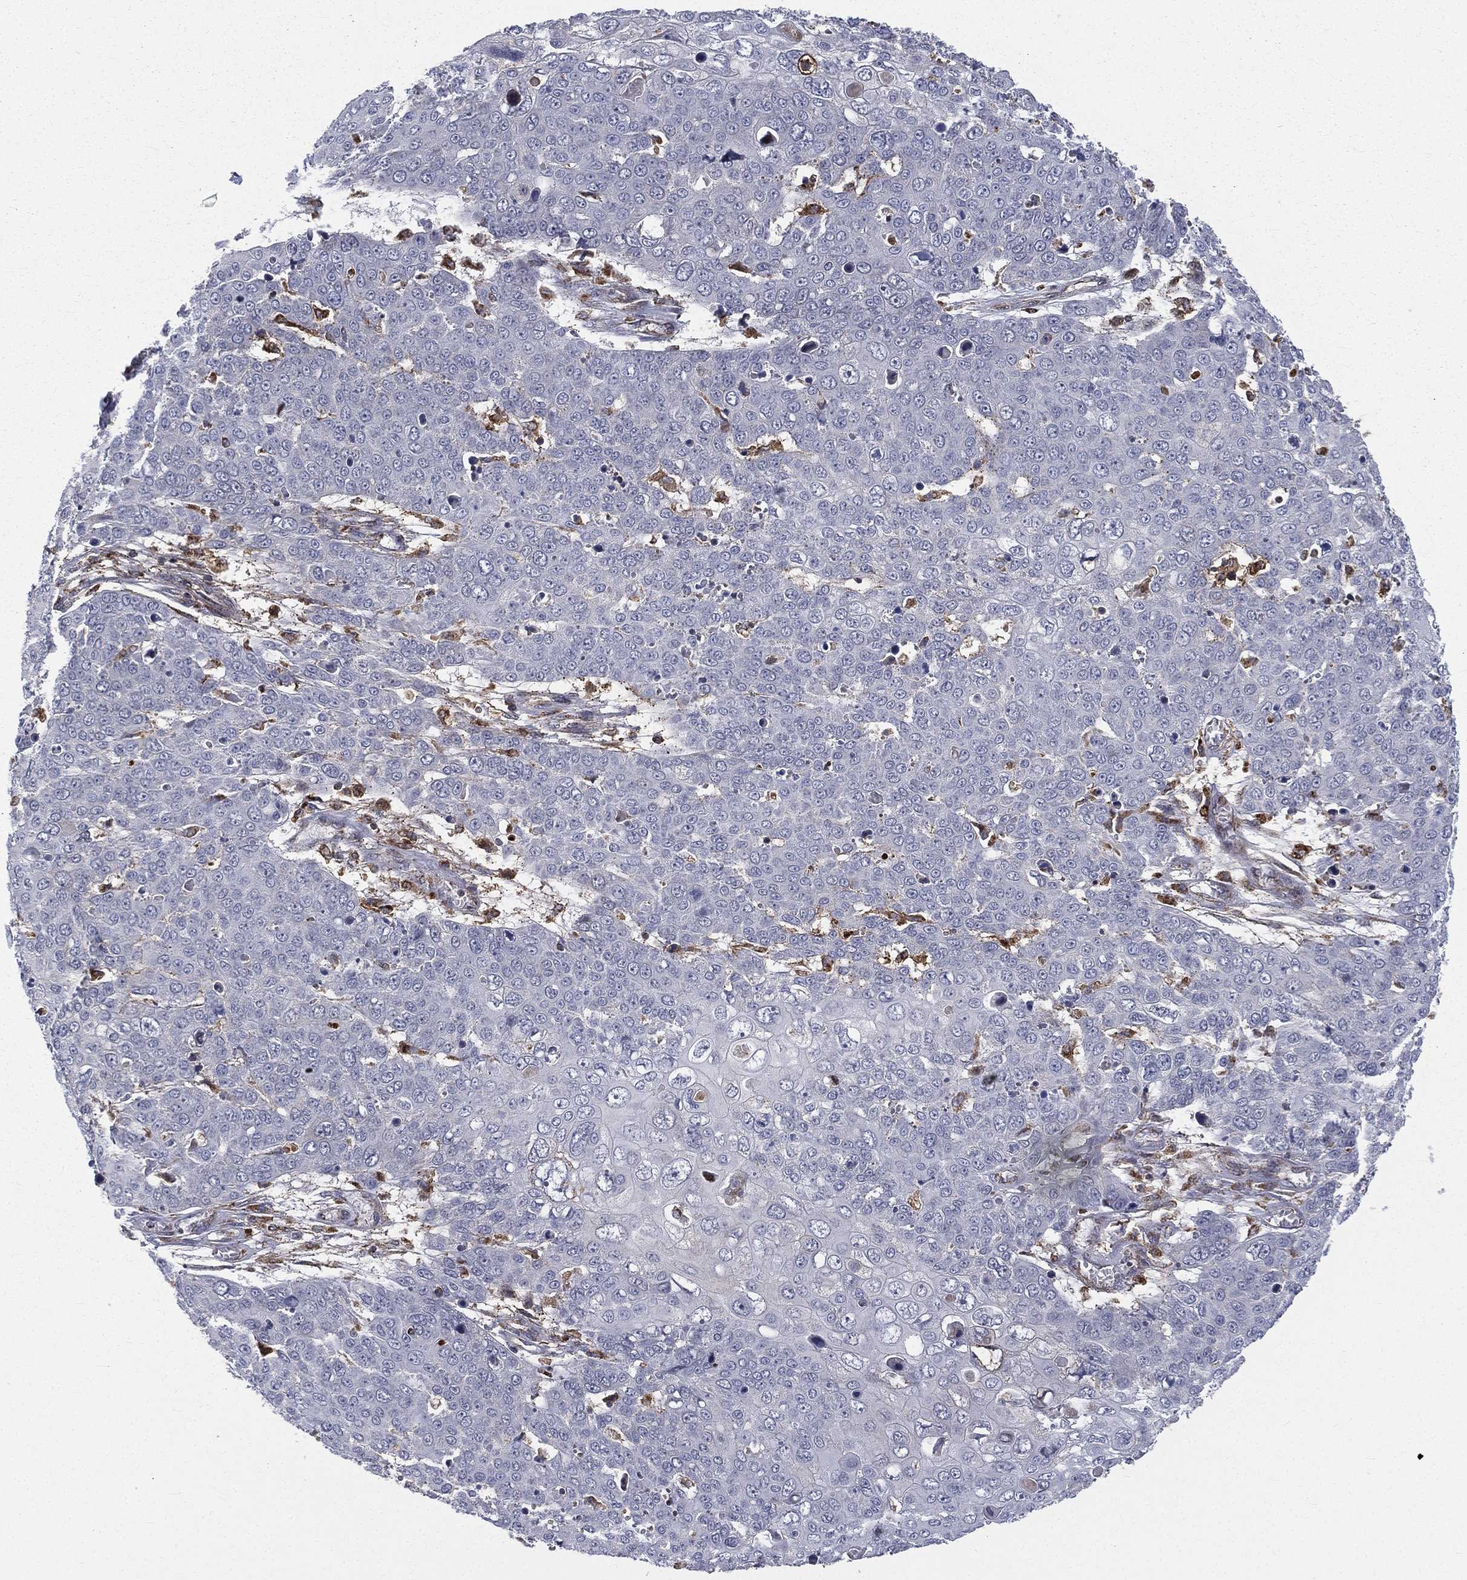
{"staining": {"intensity": "weak", "quantity": "<25%", "location": "cytoplasmic/membranous"}, "tissue": "skin cancer", "cell_type": "Tumor cells", "image_type": "cancer", "snomed": [{"axis": "morphology", "description": "Squamous cell carcinoma, NOS"}, {"axis": "topography", "description": "Skin"}], "caption": "High power microscopy micrograph of an IHC micrograph of skin squamous cell carcinoma, revealing no significant staining in tumor cells.", "gene": "RIN3", "patient": {"sex": "male", "age": 71}}